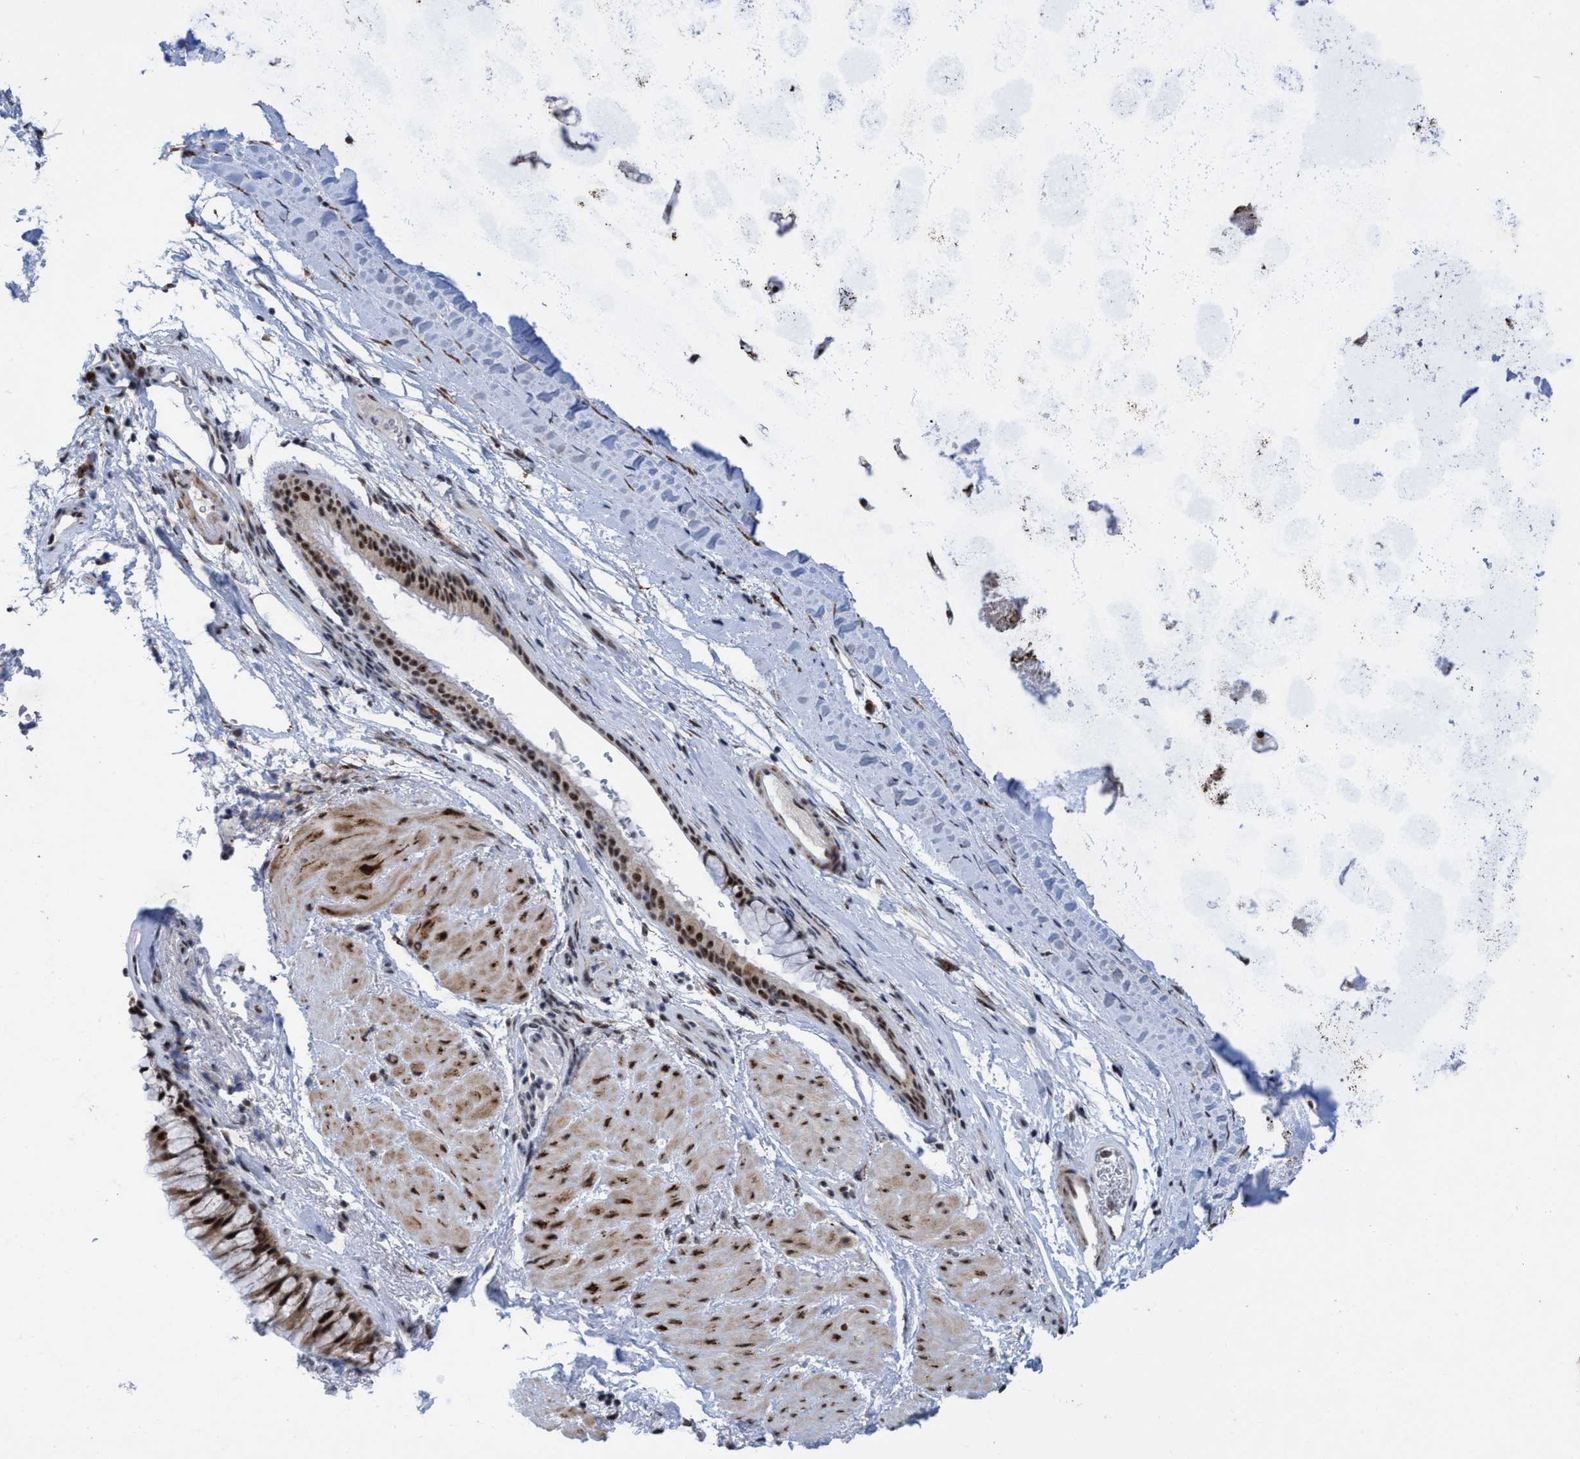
{"staining": {"intensity": "strong", "quantity": ">75%", "location": "nuclear"}, "tissue": "bronchus", "cell_type": "Respiratory epithelial cells", "image_type": "normal", "snomed": [{"axis": "morphology", "description": "Normal tissue, NOS"}, {"axis": "topography", "description": "Cartilage tissue"}, {"axis": "topography", "description": "Bronchus"}], "caption": "Immunohistochemical staining of normal human bronchus shows >75% levels of strong nuclear protein positivity in approximately >75% of respiratory epithelial cells.", "gene": "GLT6D1", "patient": {"sex": "female", "age": 53}}